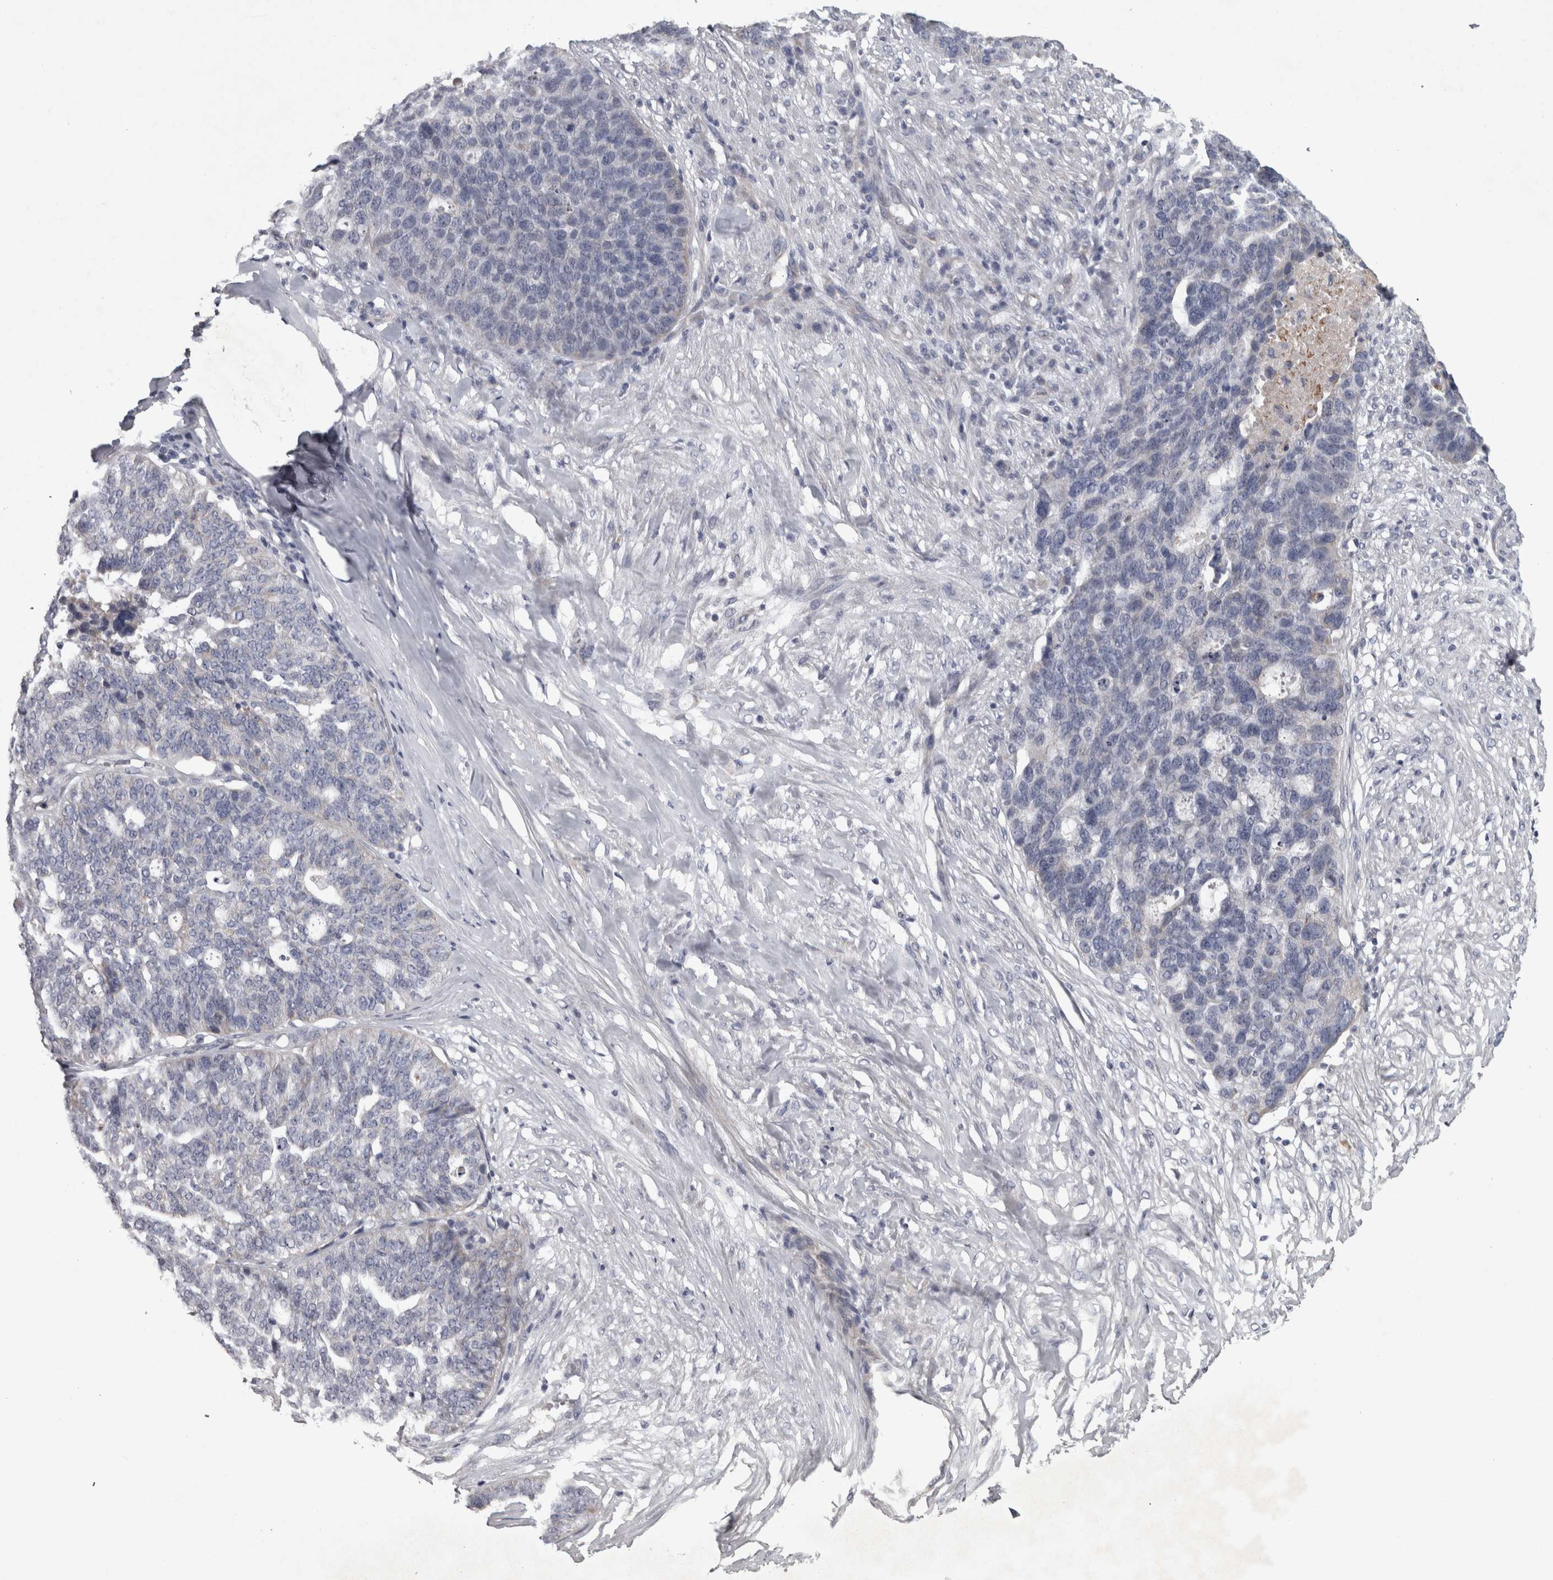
{"staining": {"intensity": "negative", "quantity": "none", "location": "none"}, "tissue": "ovarian cancer", "cell_type": "Tumor cells", "image_type": "cancer", "snomed": [{"axis": "morphology", "description": "Cystadenocarcinoma, serous, NOS"}, {"axis": "topography", "description": "Ovary"}], "caption": "DAB (3,3'-diaminobenzidine) immunohistochemical staining of human ovarian cancer (serous cystadenocarcinoma) exhibits no significant staining in tumor cells.", "gene": "DBT", "patient": {"sex": "female", "age": 59}}